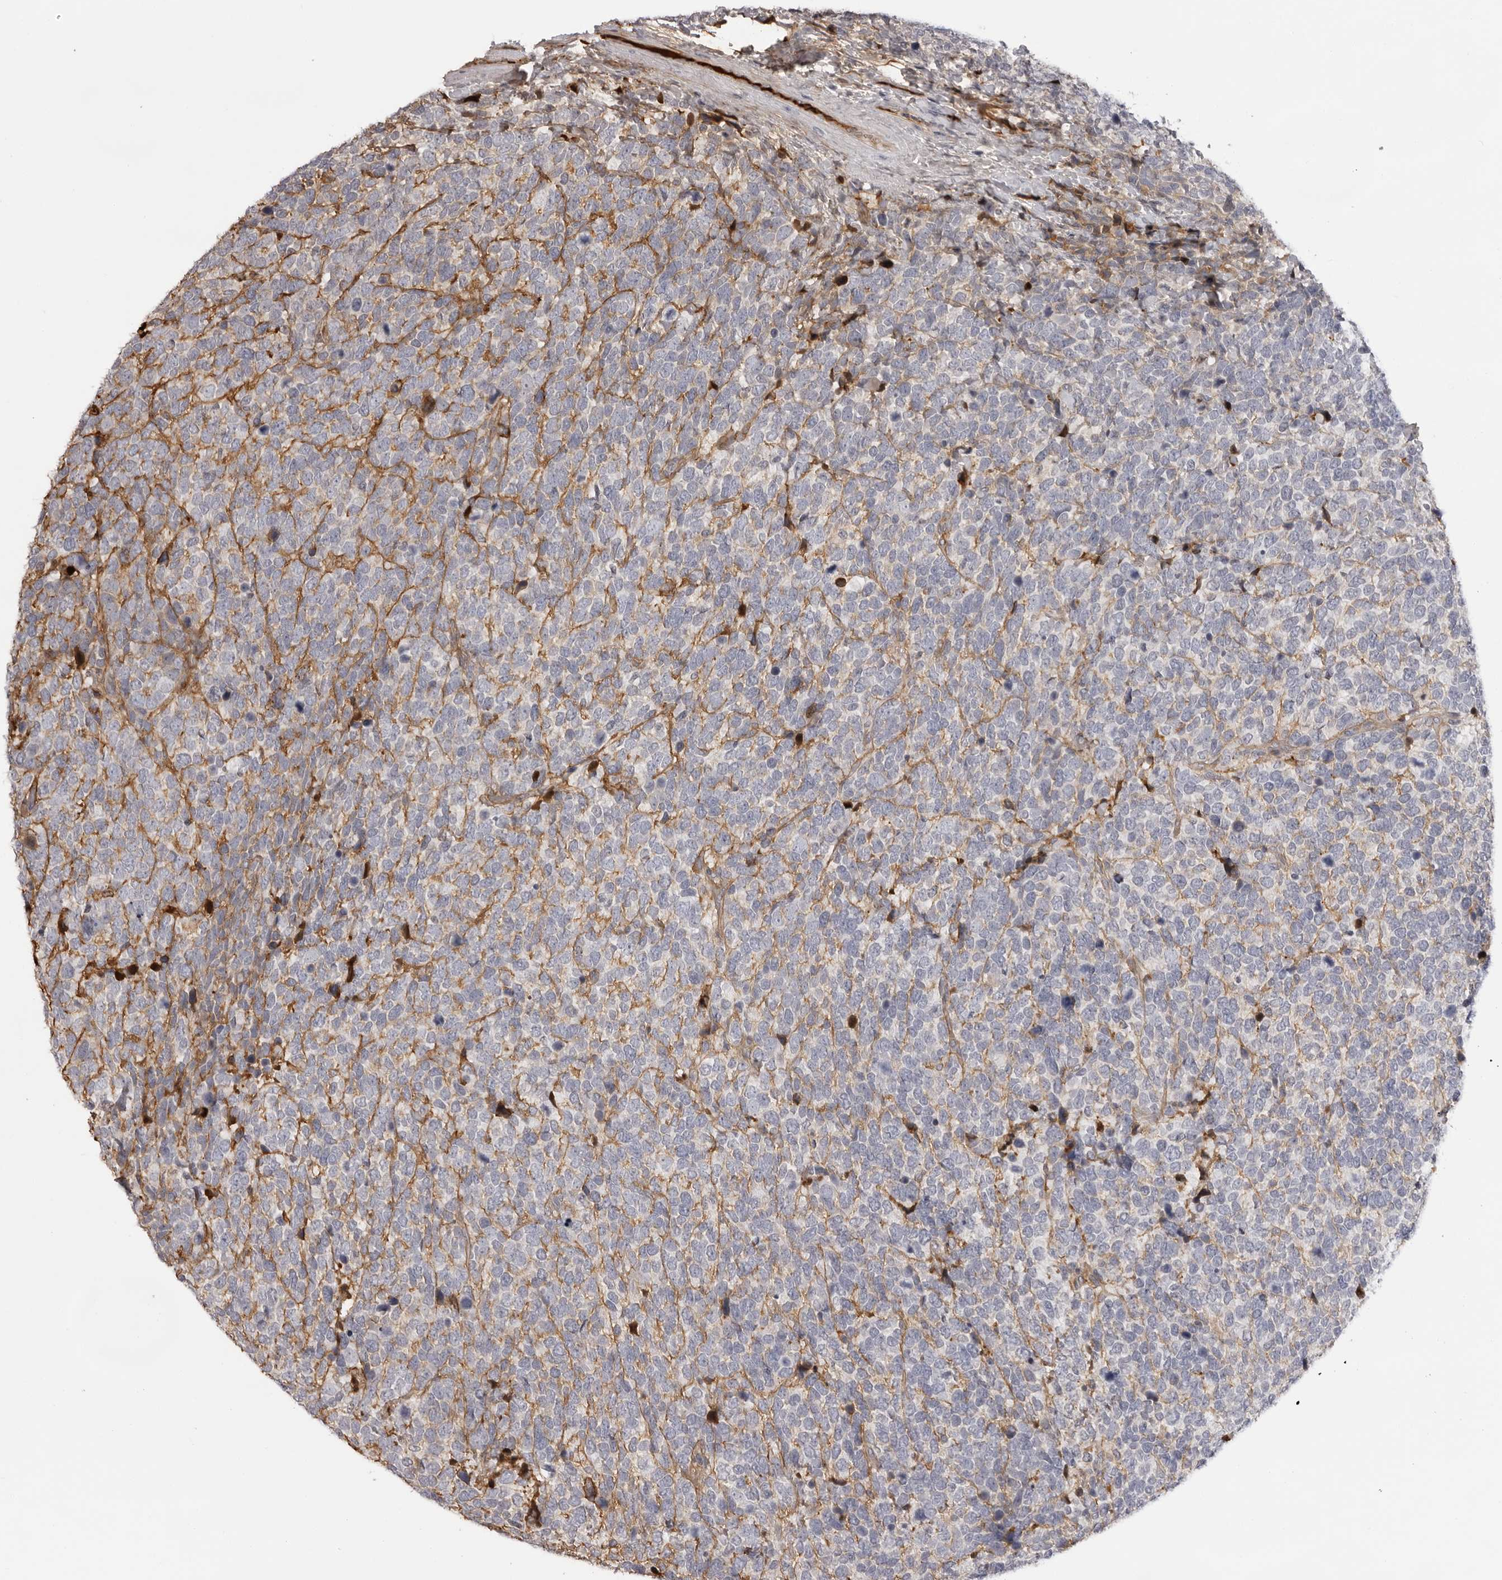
{"staining": {"intensity": "negative", "quantity": "none", "location": "none"}, "tissue": "urothelial cancer", "cell_type": "Tumor cells", "image_type": "cancer", "snomed": [{"axis": "morphology", "description": "Urothelial carcinoma, High grade"}, {"axis": "topography", "description": "Urinary bladder"}], "caption": "An image of human high-grade urothelial carcinoma is negative for staining in tumor cells.", "gene": "PLEKHF2", "patient": {"sex": "female", "age": 82}}